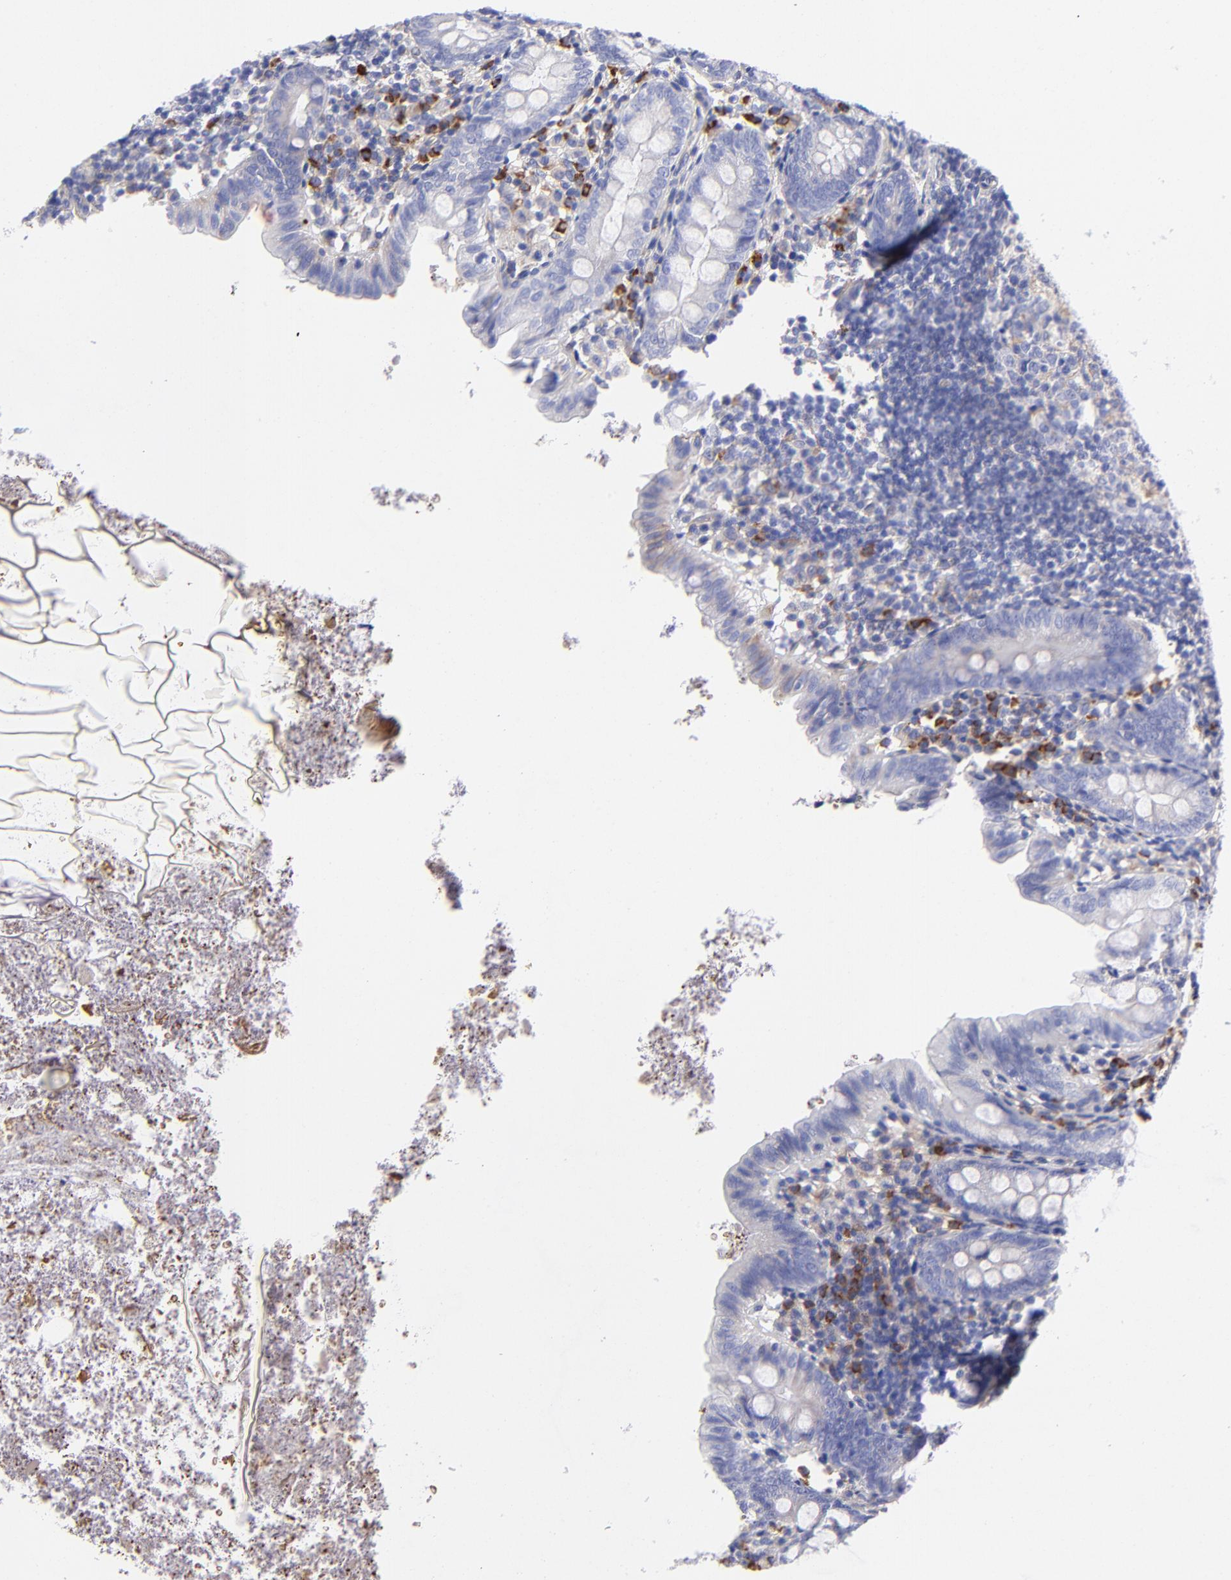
{"staining": {"intensity": "weak", "quantity": "<25%", "location": "cytoplasmic/membranous"}, "tissue": "appendix", "cell_type": "Glandular cells", "image_type": "normal", "snomed": [{"axis": "morphology", "description": "Normal tissue, NOS"}, {"axis": "topography", "description": "Appendix"}], "caption": "This is a photomicrograph of IHC staining of normal appendix, which shows no positivity in glandular cells.", "gene": "PPFIBP1", "patient": {"sex": "female", "age": 10}}